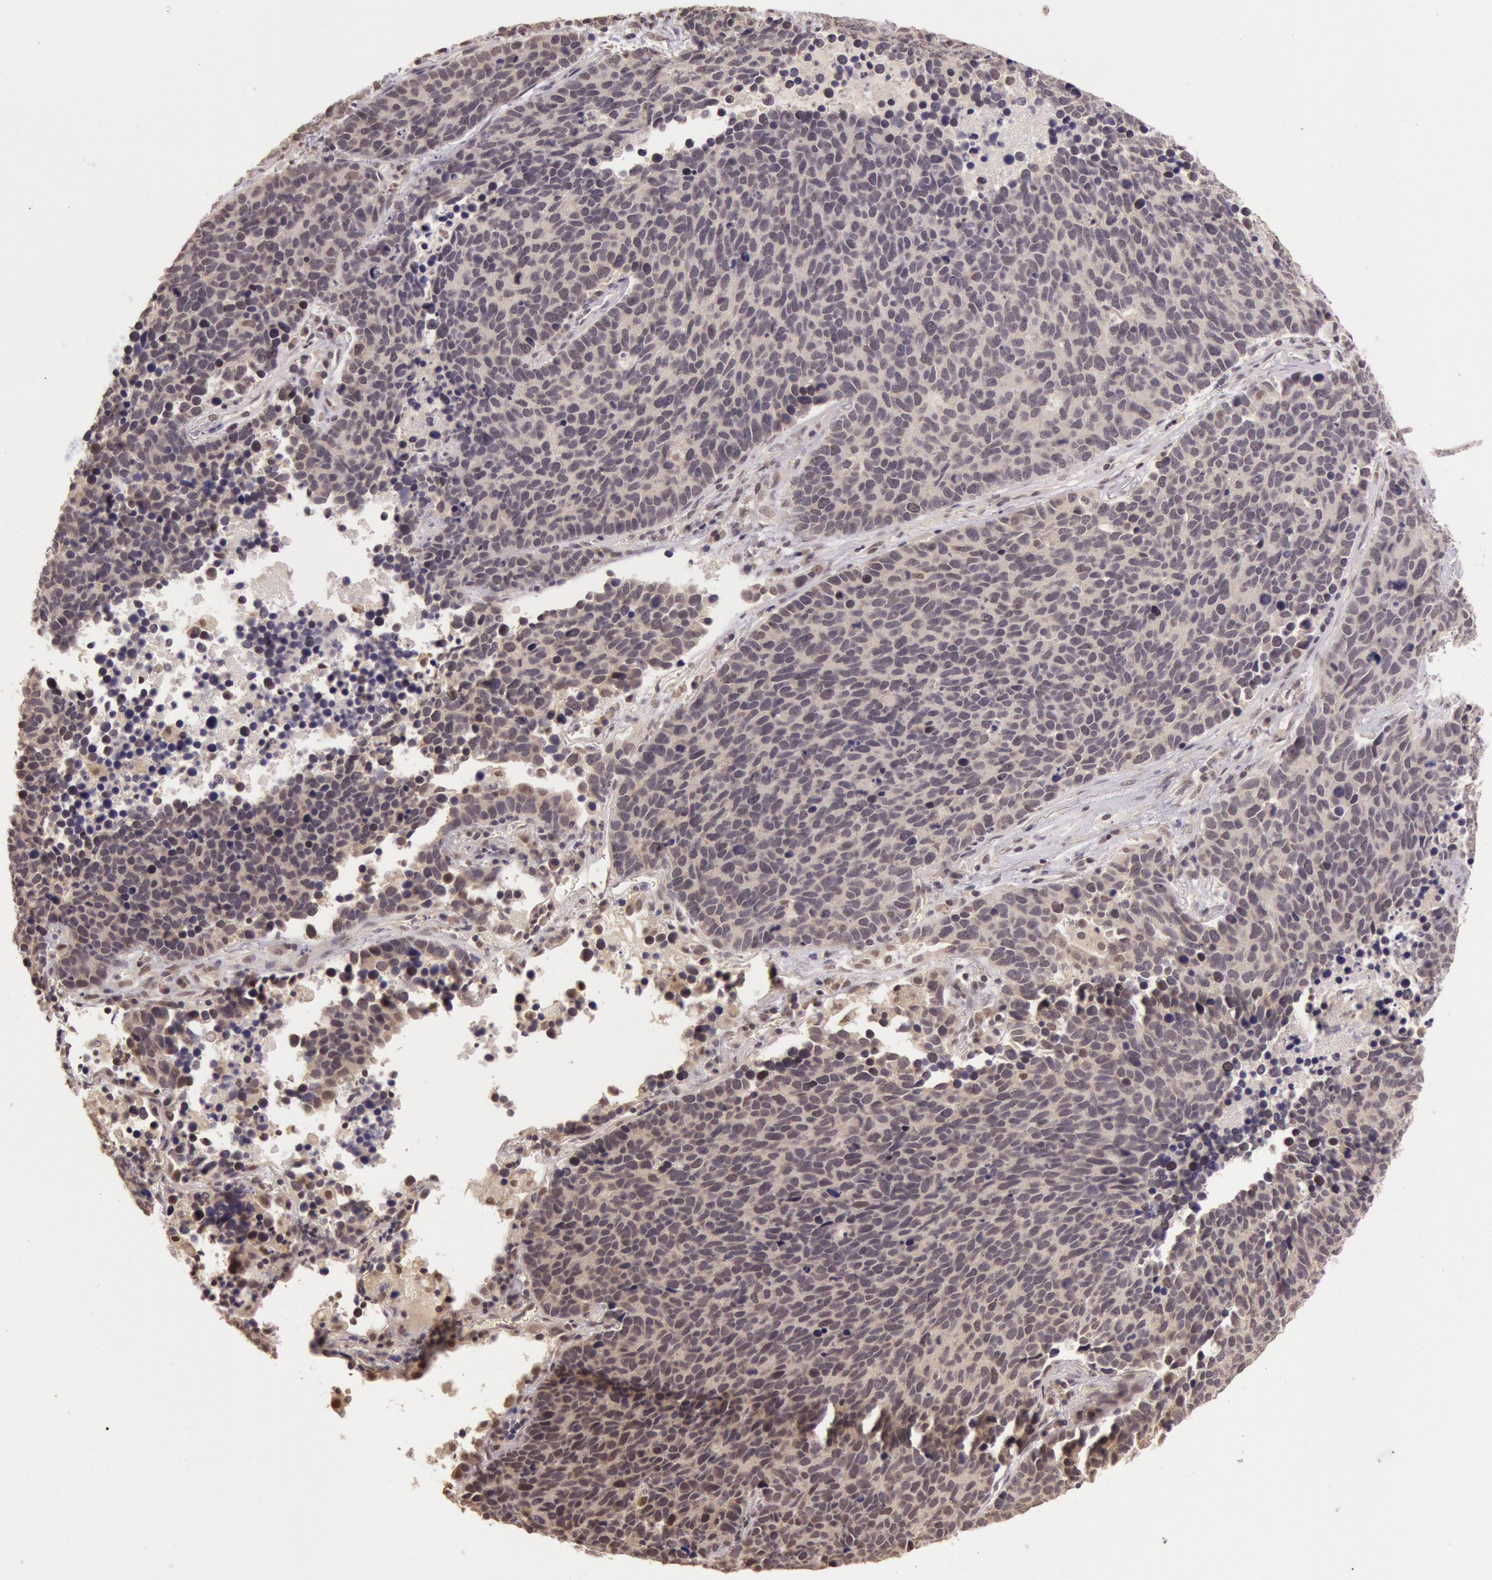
{"staining": {"intensity": "negative", "quantity": "none", "location": "none"}, "tissue": "lung cancer", "cell_type": "Tumor cells", "image_type": "cancer", "snomed": [{"axis": "morphology", "description": "Neoplasm, malignant, NOS"}, {"axis": "topography", "description": "Lung"}], "caption": "This histopathology image is of lung cancer (malignant neoplasm) stained with immunohistochemistry to label a protein in brown with the nuclei are counter-stained blue. There is no expression in tumor cells.", "gene": "RTL10", "patient": {"sex": "female", "age": 75}}